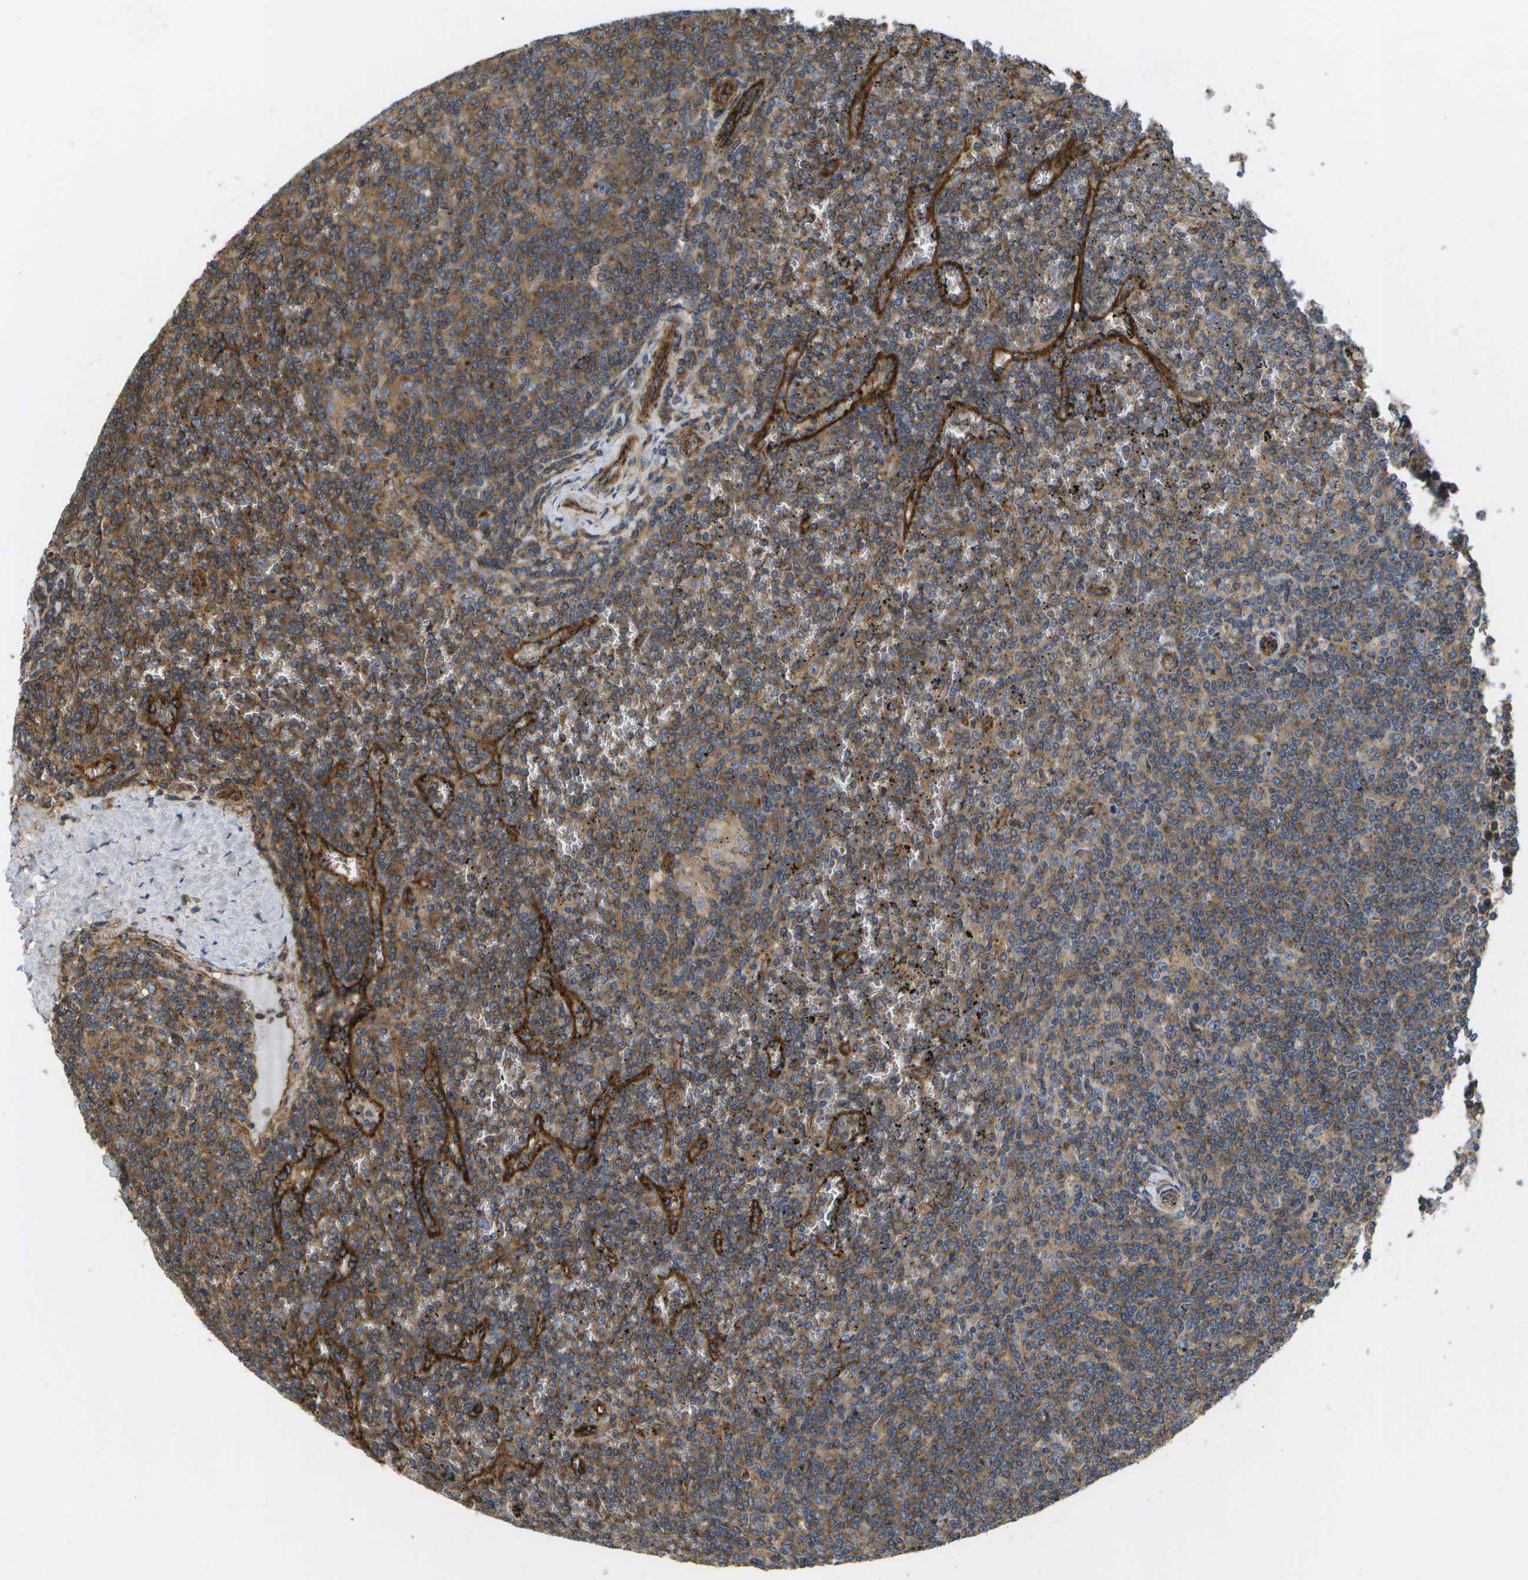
{"staining": {"intensity": "moderate", "quantity": ">75%", "location": "cytoplasmic/membranous"}, "tissue": "lymphoma", "cell_type": "Tumor cells", "image_type": "cancer", "snomed": [{"axis": "morphology", "description": "Malignant lymphoma, non-Hodgkin's type, Low grade"}, {"axis": "topography", "description": "Spleen"}], "caption": "Tumor cells reveal medium levels of moderate cytoplasmic/membranous expression in approximately >75% of cells in human lymphoma.", "gene": "BST2", "patient": {"sex": "female", "age": 19}}